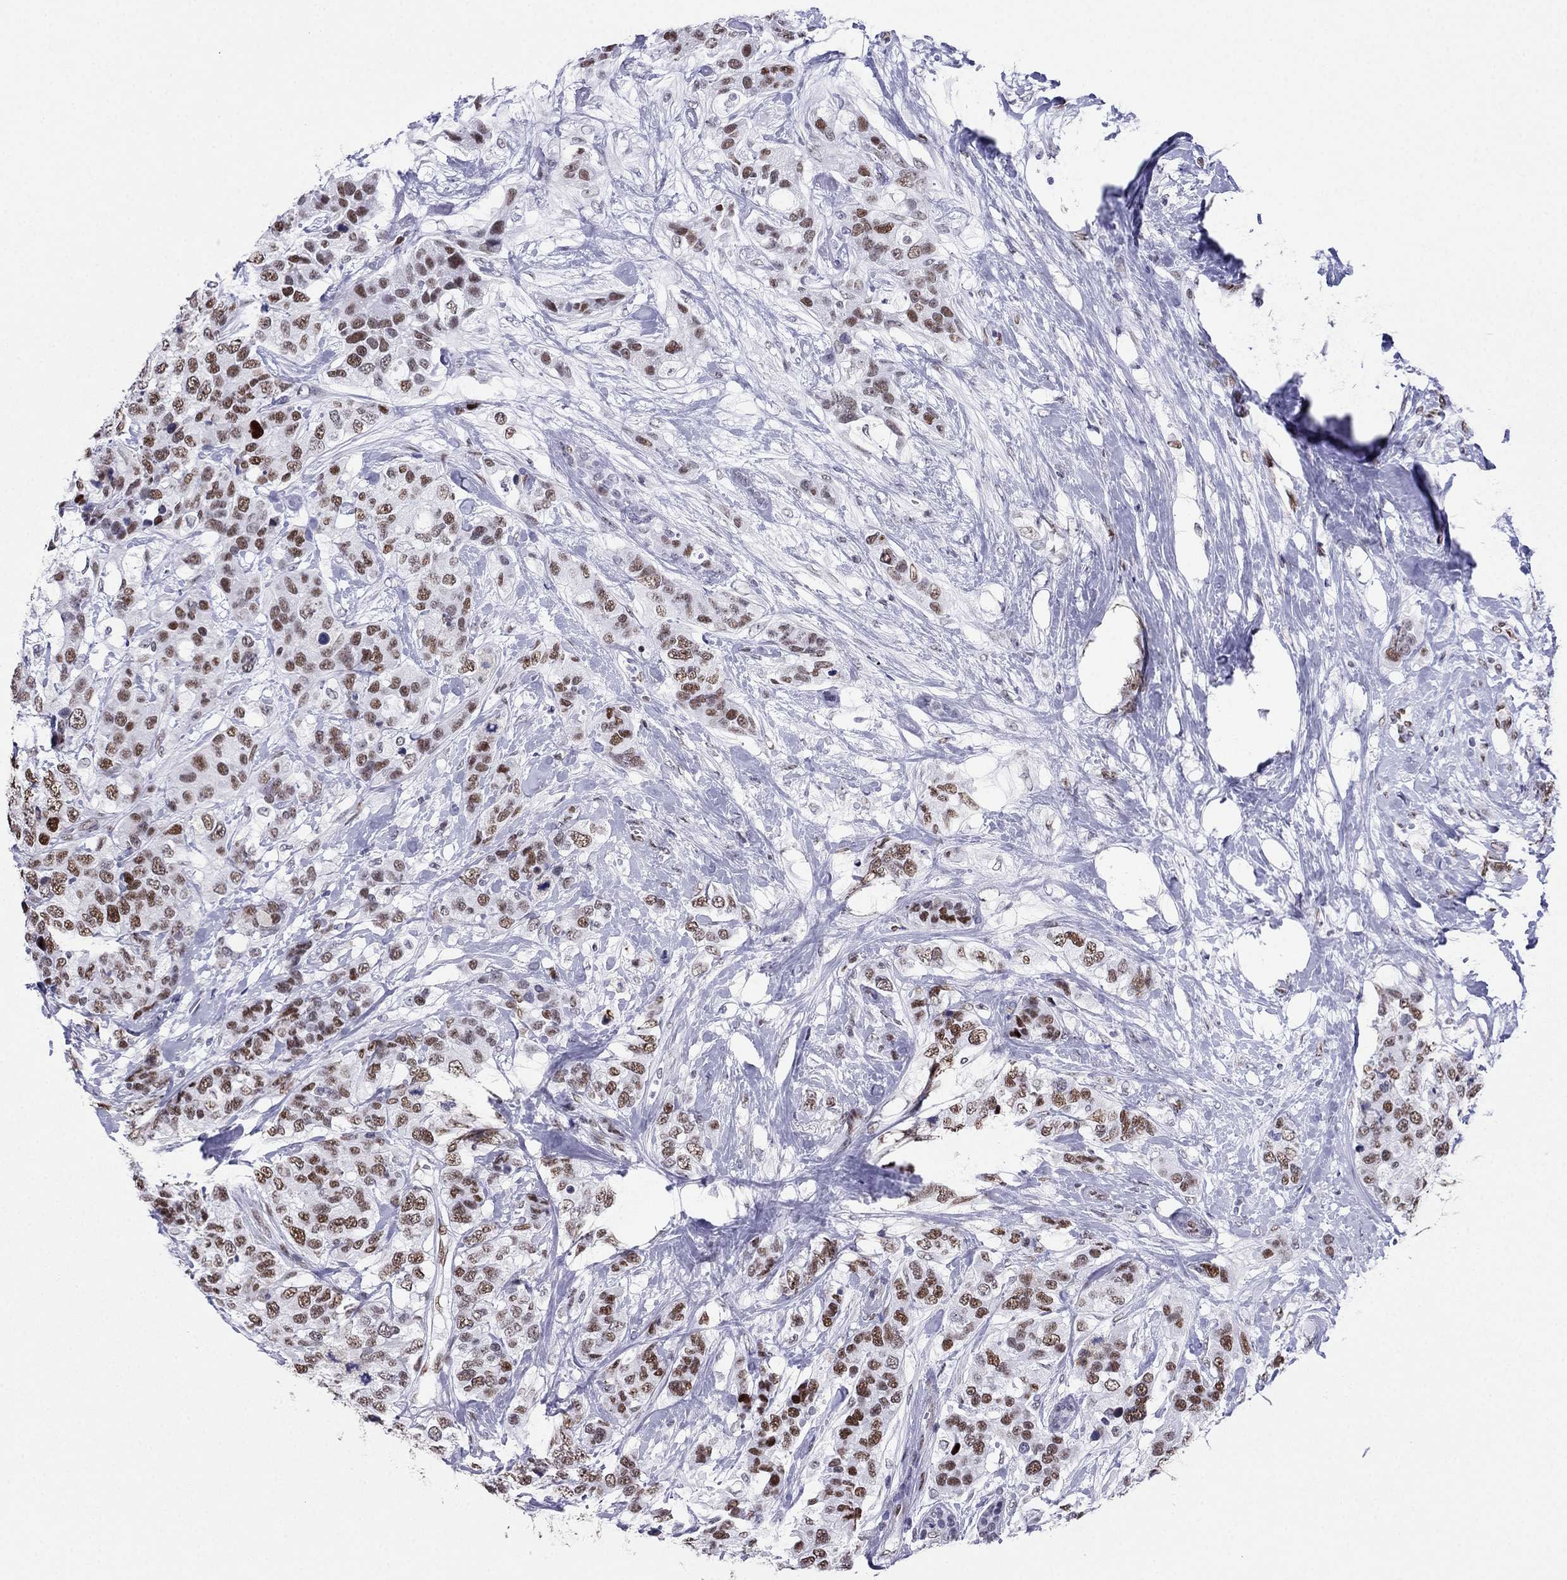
{"staining": {"intensity": "strong", "quantity": ">75%", "location": "nuclear"}, "tissue": "breast cancer", "cell_type": "Tumor cells", "image_type": "cancer", "snomed": [{"axis": "morphology", "description": "Lobular carcinoma"}, {"axis": "topography", "description": "Breast"}], "caption": "A micrograph of human lobular carcinoma (breast) stained for a protein shows strong nuclear brown staining in tumor cells.", "gene": "PPM1G", "patient": {"sex": "female", "age": 59}}